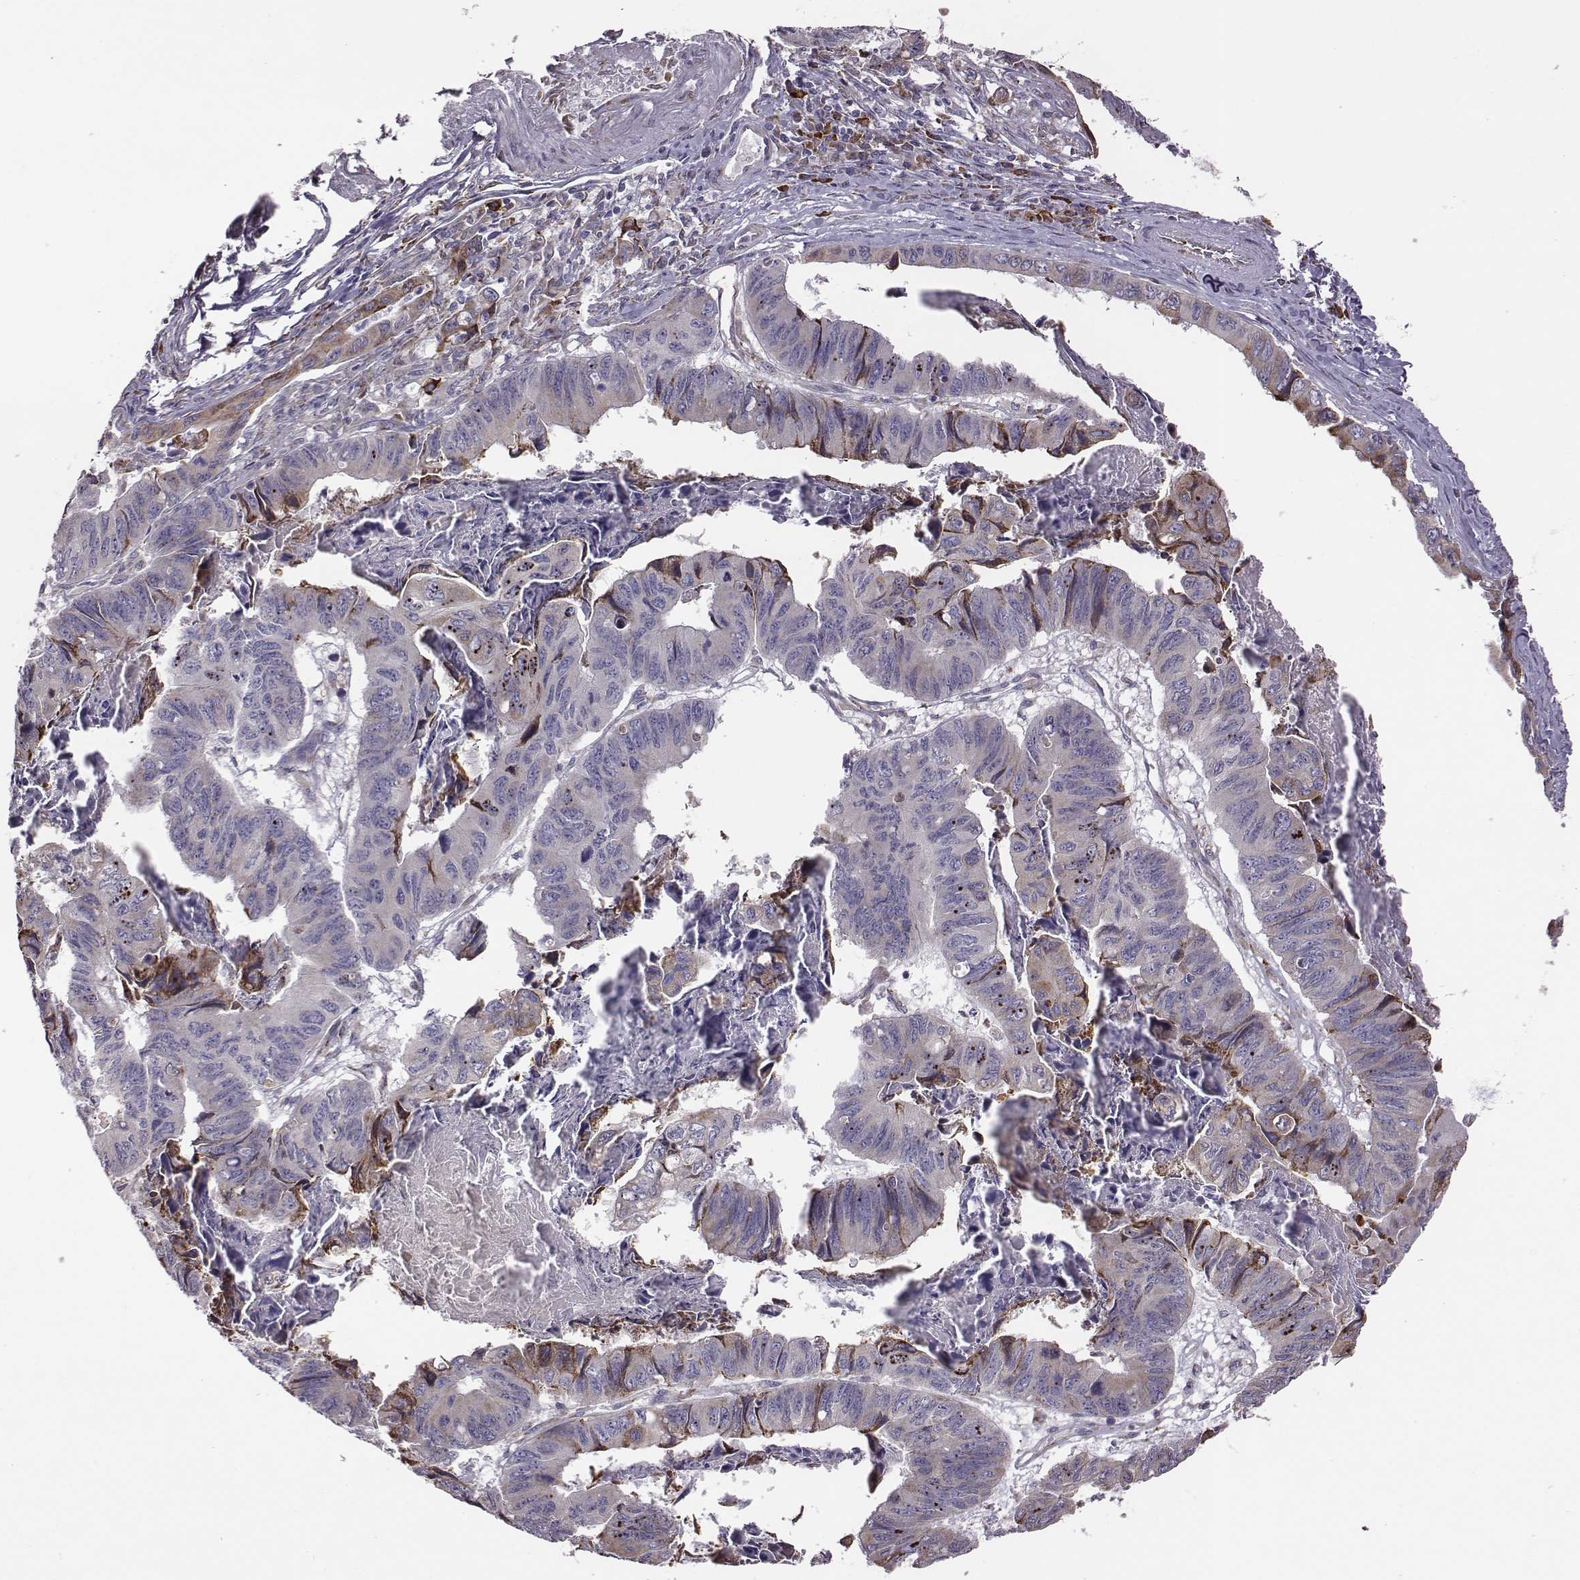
{"staining": {"intensity": "moderate", "quantity": "<25%", "location": "cytoplasmic/membranous"}, "tissue": "stomach cancer", "cell_type": "Tumor cells", "image_type": "cancer", "snomed": [{"axis": "morphology", "description": "Adenocarcinoma, NOS"}, {"axis": "topography", "description": "Stomach, lower"}], "caption": "Protein expression analysis of human stomach cancer (adenocarcinoma) reveals moderate cytoplasmic/membranous expression in about <25% of tumor cells. The protein of interest is shown in brown color, while the nuclei are stained blue.", "gene": "SELENOI", "patient": {"sex": "male", "age": 77}}